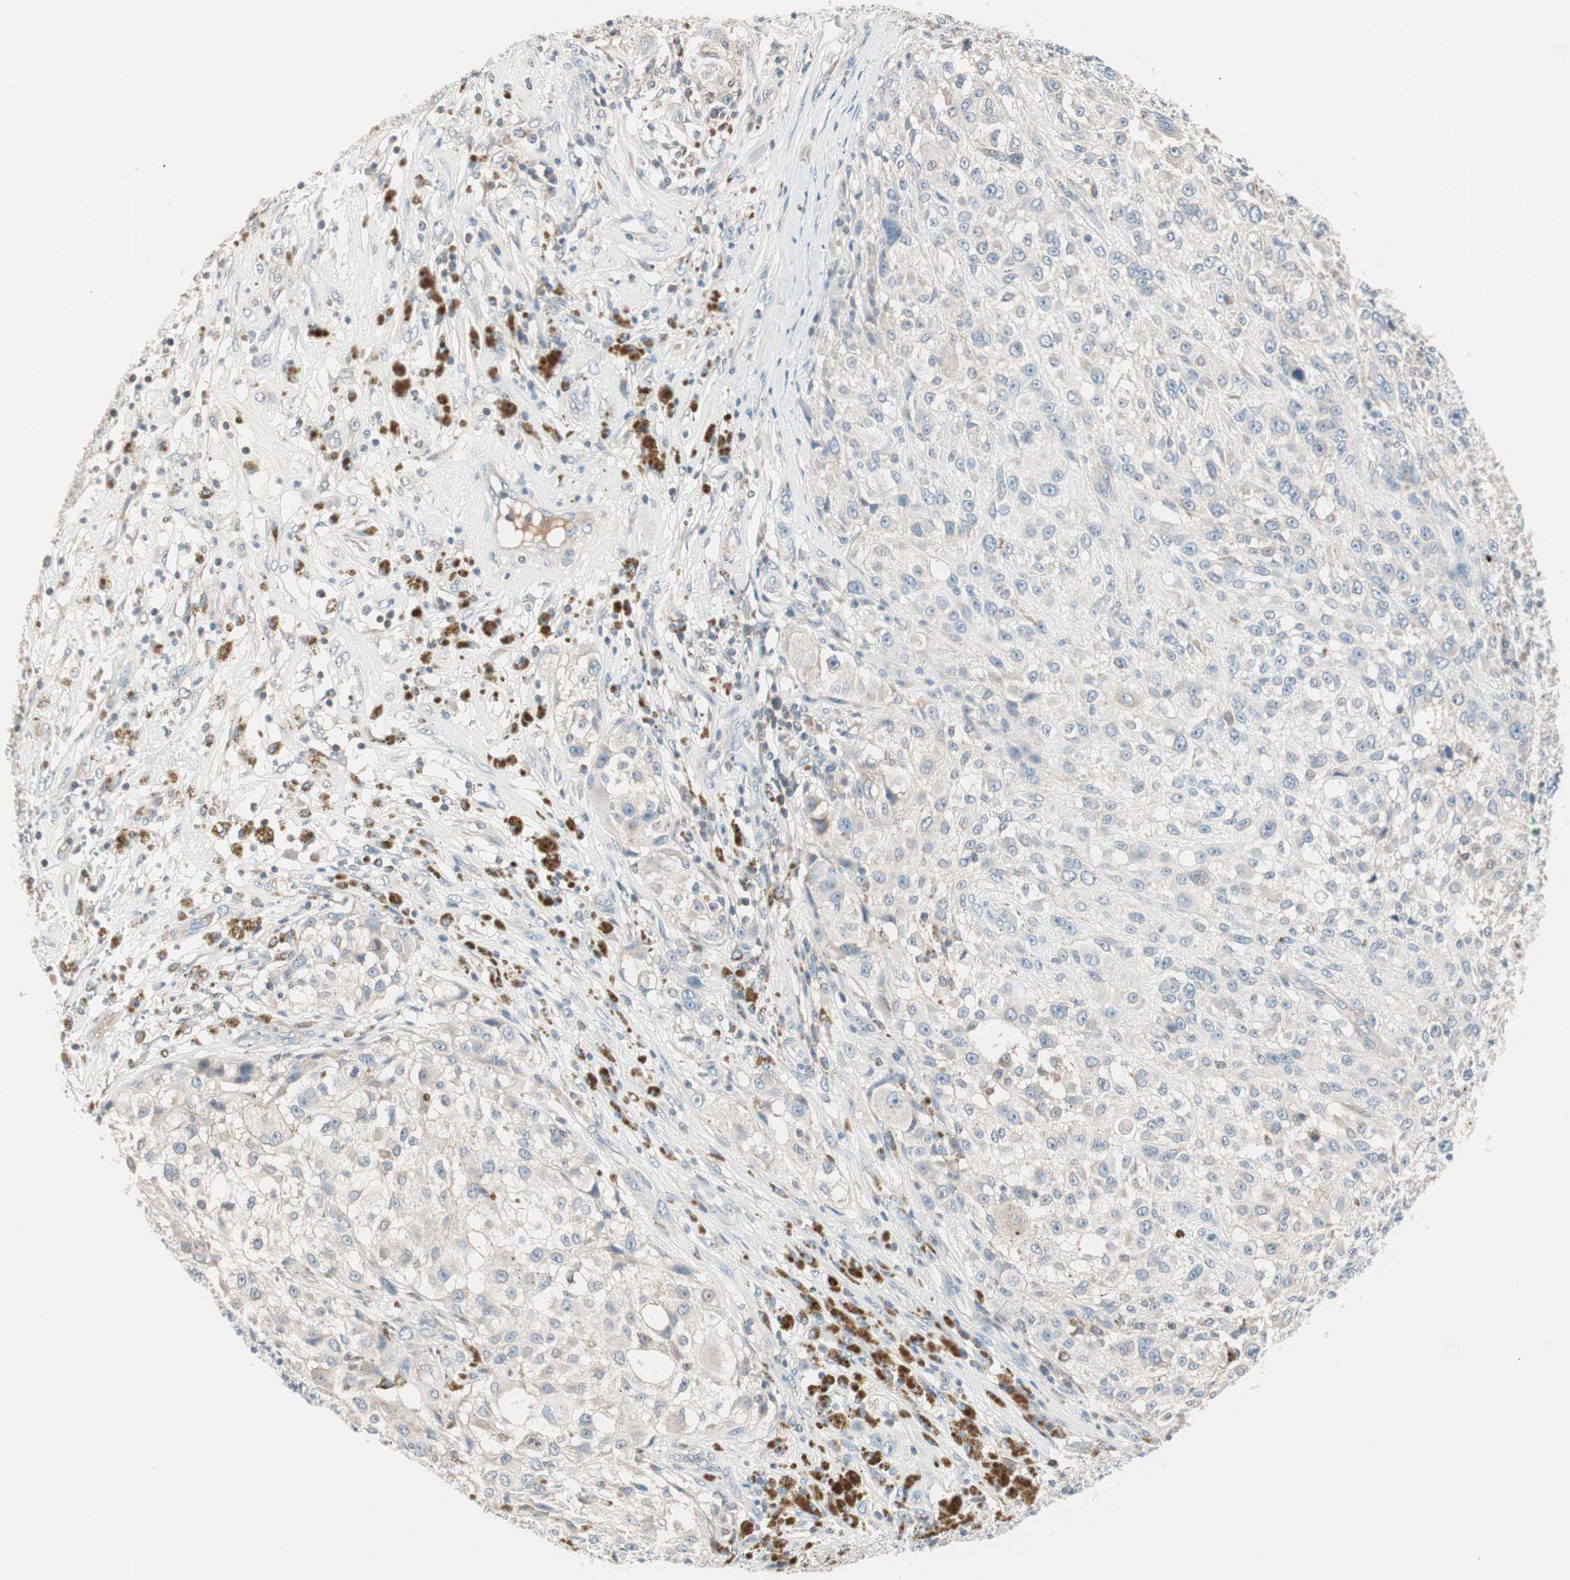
{"staining": {"intensity": "negative", "quantity": "none", "location": "none"}, "tissue": "melanoma", "cell_type": "Tumor cells", "image_type": "cancer", "snomed": [{"axis": "morphology", "description": "Necrosis, NOS"}, {"axis": "morphology", "description": "Malignant melanoma, NOS"}, {"axis": "topography", "description": "Skin"}], "caption": "A high-resolution image shows IHC staining of melanoma, which reveals no significant expression in tumor cells. (DAB (3,3'-diaminobenzidine) IHC visualized using brightfield microscopy, high magnification).", "gene": "RAD54B", "patient": {"sex": "female", "age": 87}}